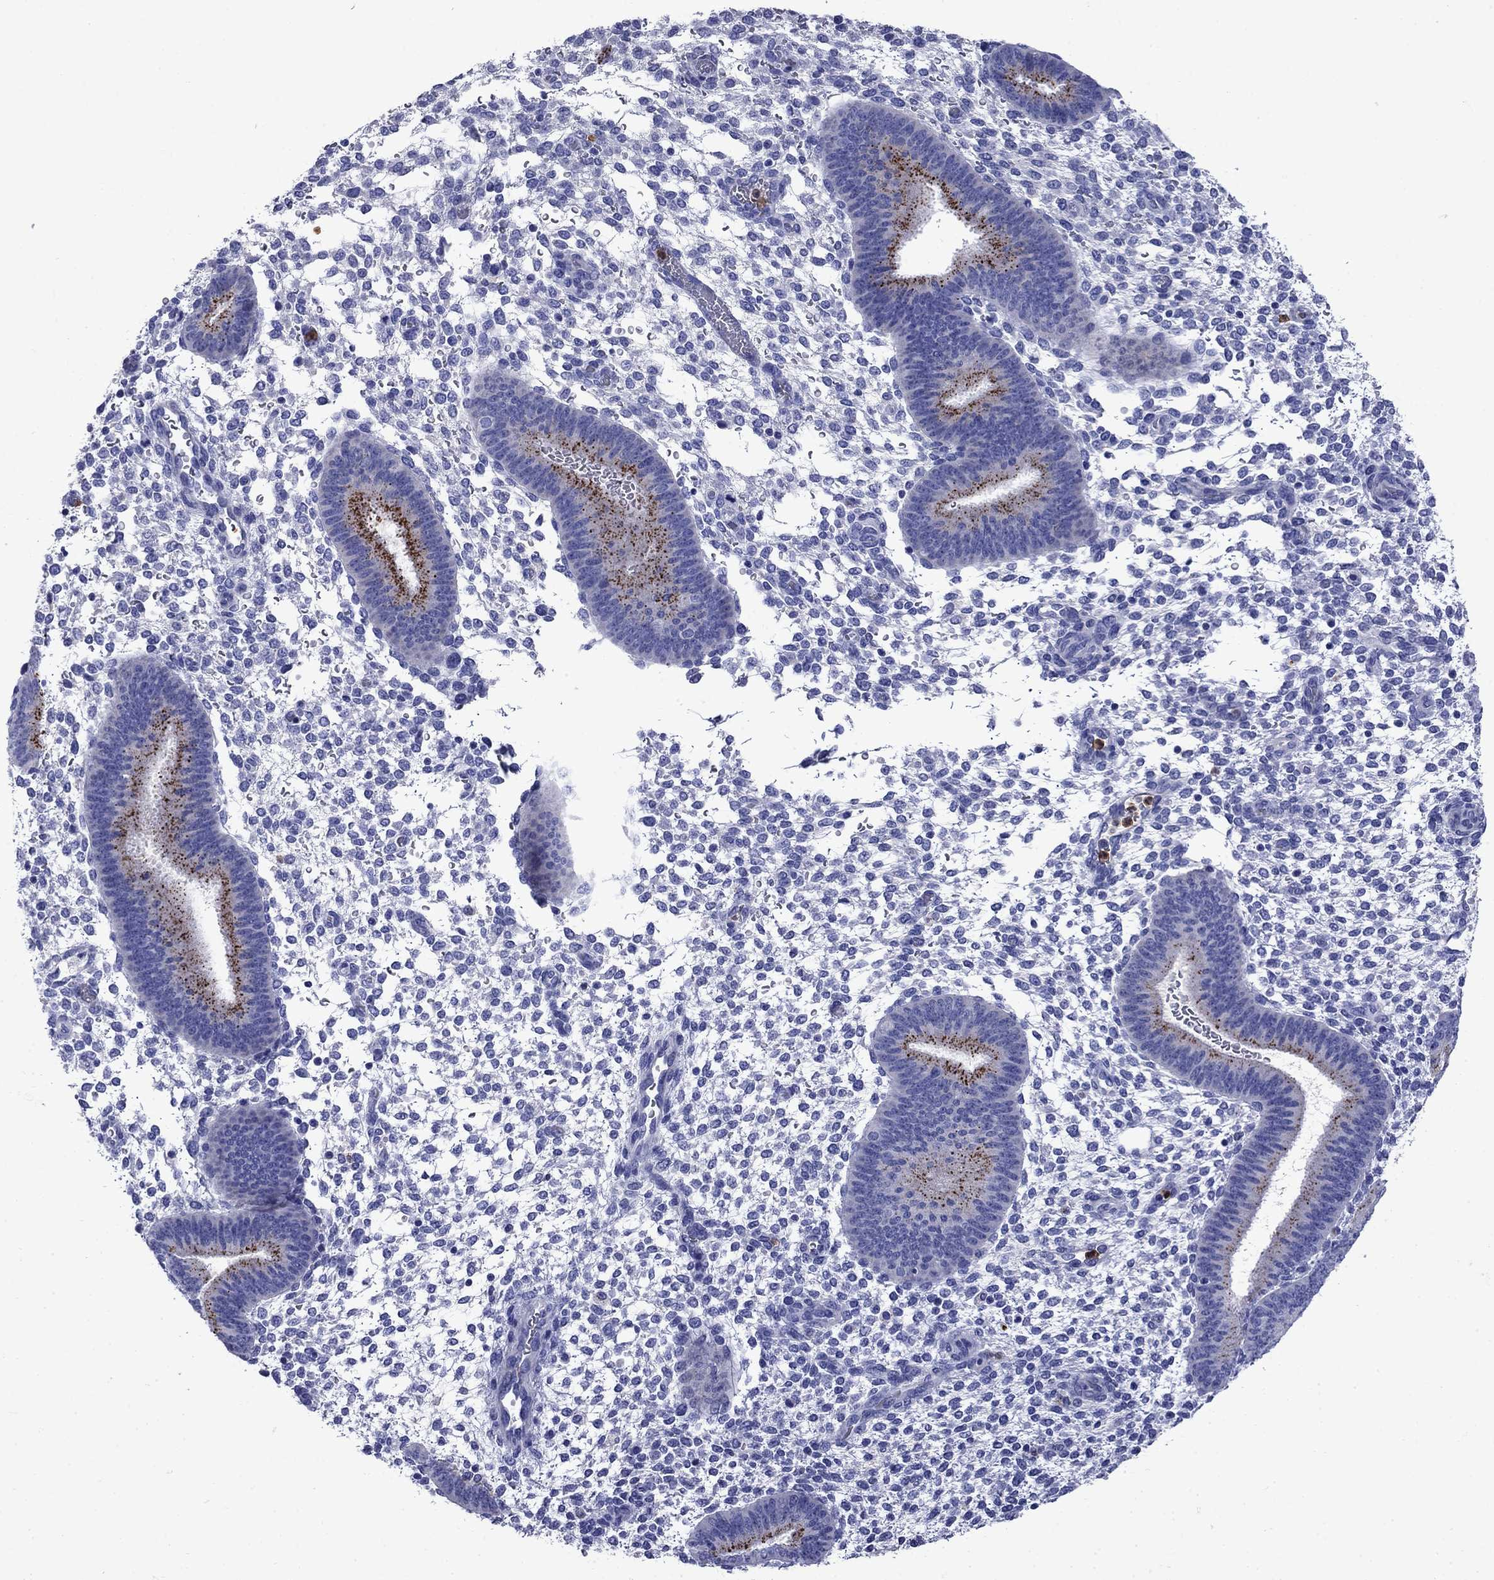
{"staining": {"intensity": "negative", "quantity": "none", "location": "none"}, "tissue": "endometrium", "cell_type": "Cells in endometrial stroma", "image_type": "normal", "snomed": [{"axis": "morphology", "description": "Normal tissue, NOS"}, {"axis": "topography", "description": "Endometrium"}], "caption": "Human endometrium stained for a protein using IHC exhibits no positivity in cells in endometrial stroma.", "gene": "TFR2", "patient": {"sex": "female", "age": 39}}